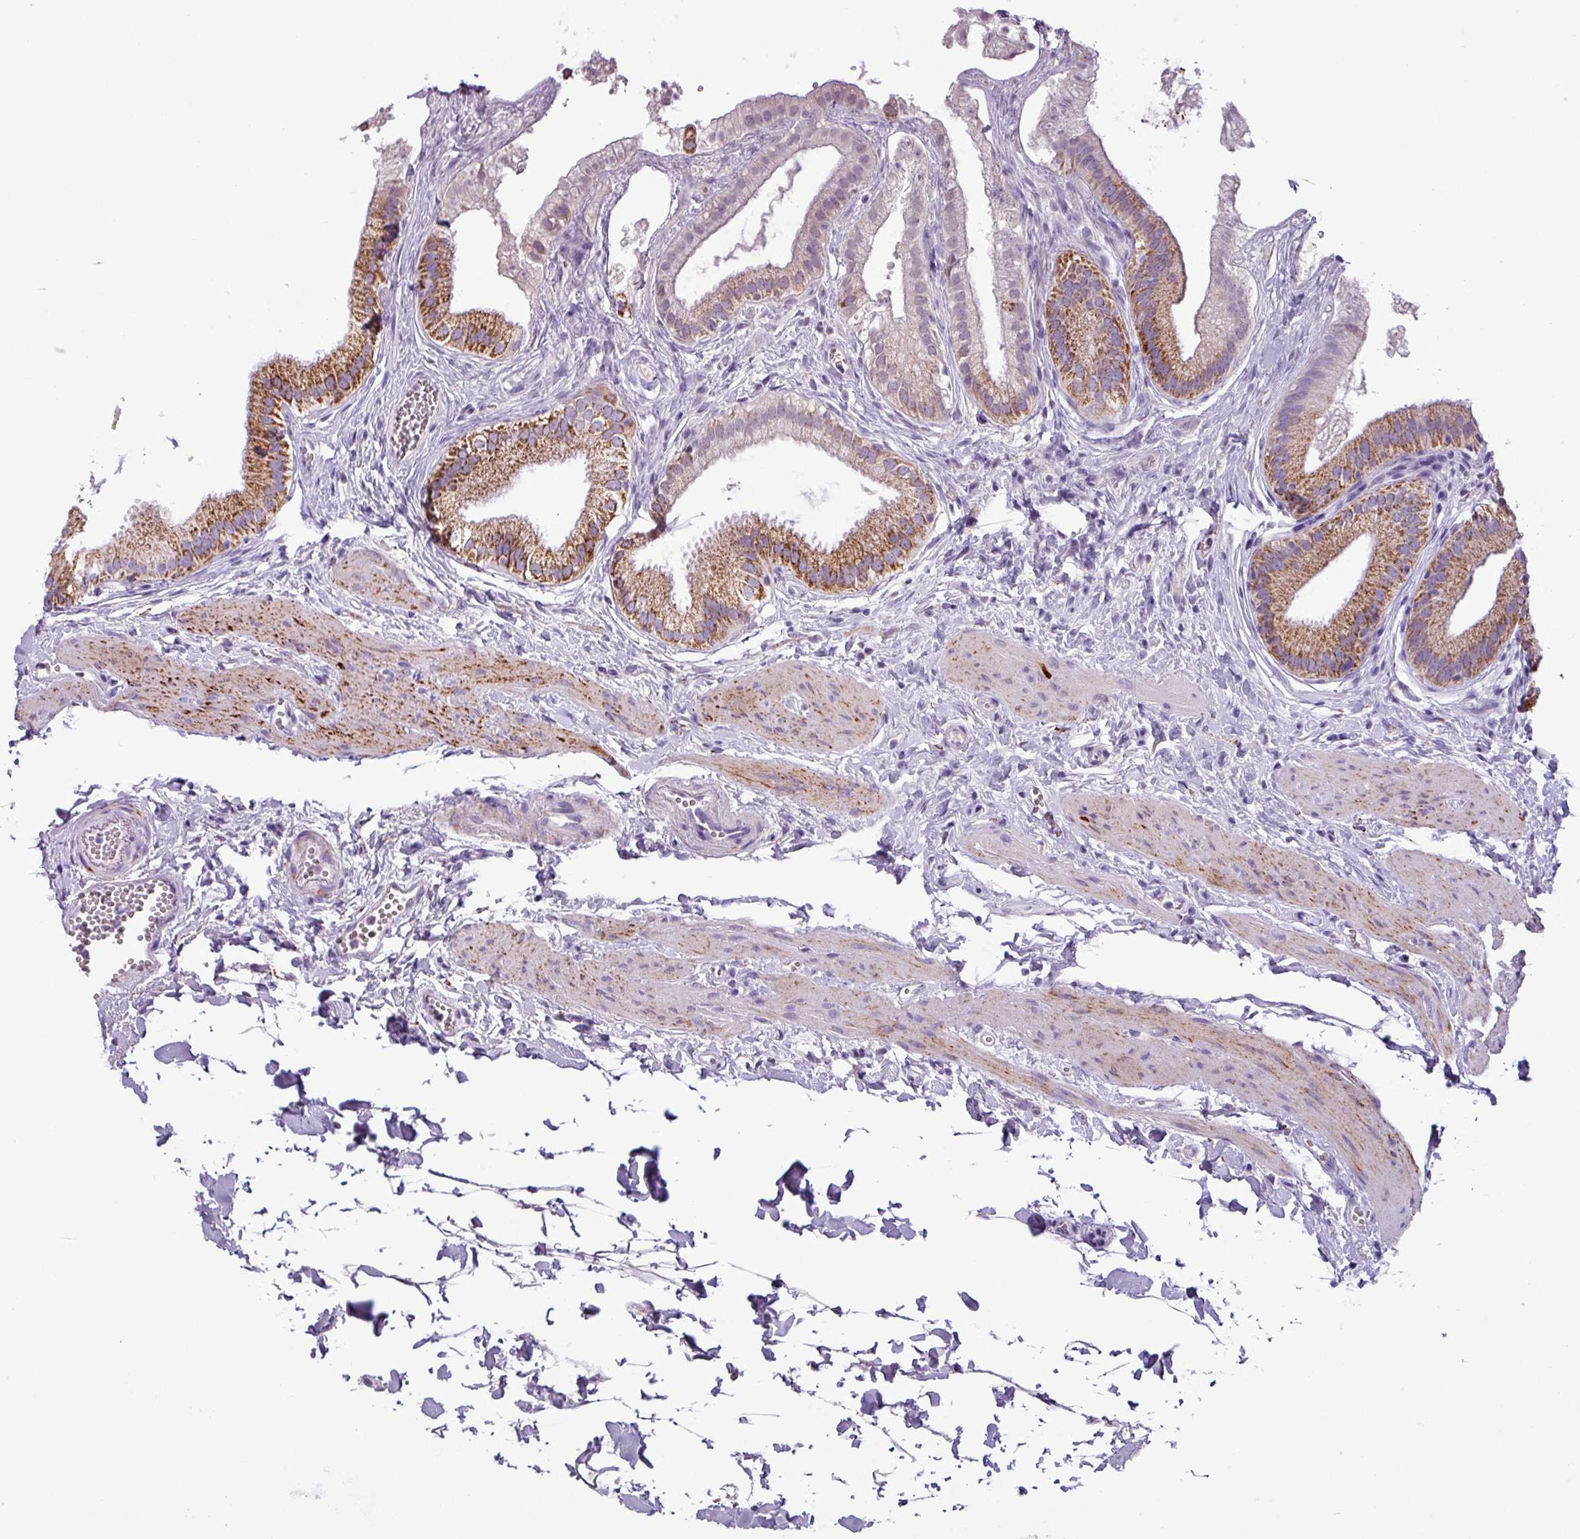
{"staining": {"intensity": "strong", "quantity": ">75%", "location": "cytoplasmic/membranous"}, "tissue": "gallbladder", "cell_type": "Glandular cells", "image_type": "normal", "snomed": [{"axis": "morphology", "description": "Normal tissue, NOS"}, {"axis": "topography", "description": "Gallbladder"}], "caption": "The micrograph displays immunohistochemical staining of unremarkable gallbladder. There is strong cytoplasmic/membranous expression is identified in about >75% of glandular cells.", "gene": "ZNF667", "patient": {"sex": "female", "age": 54}}